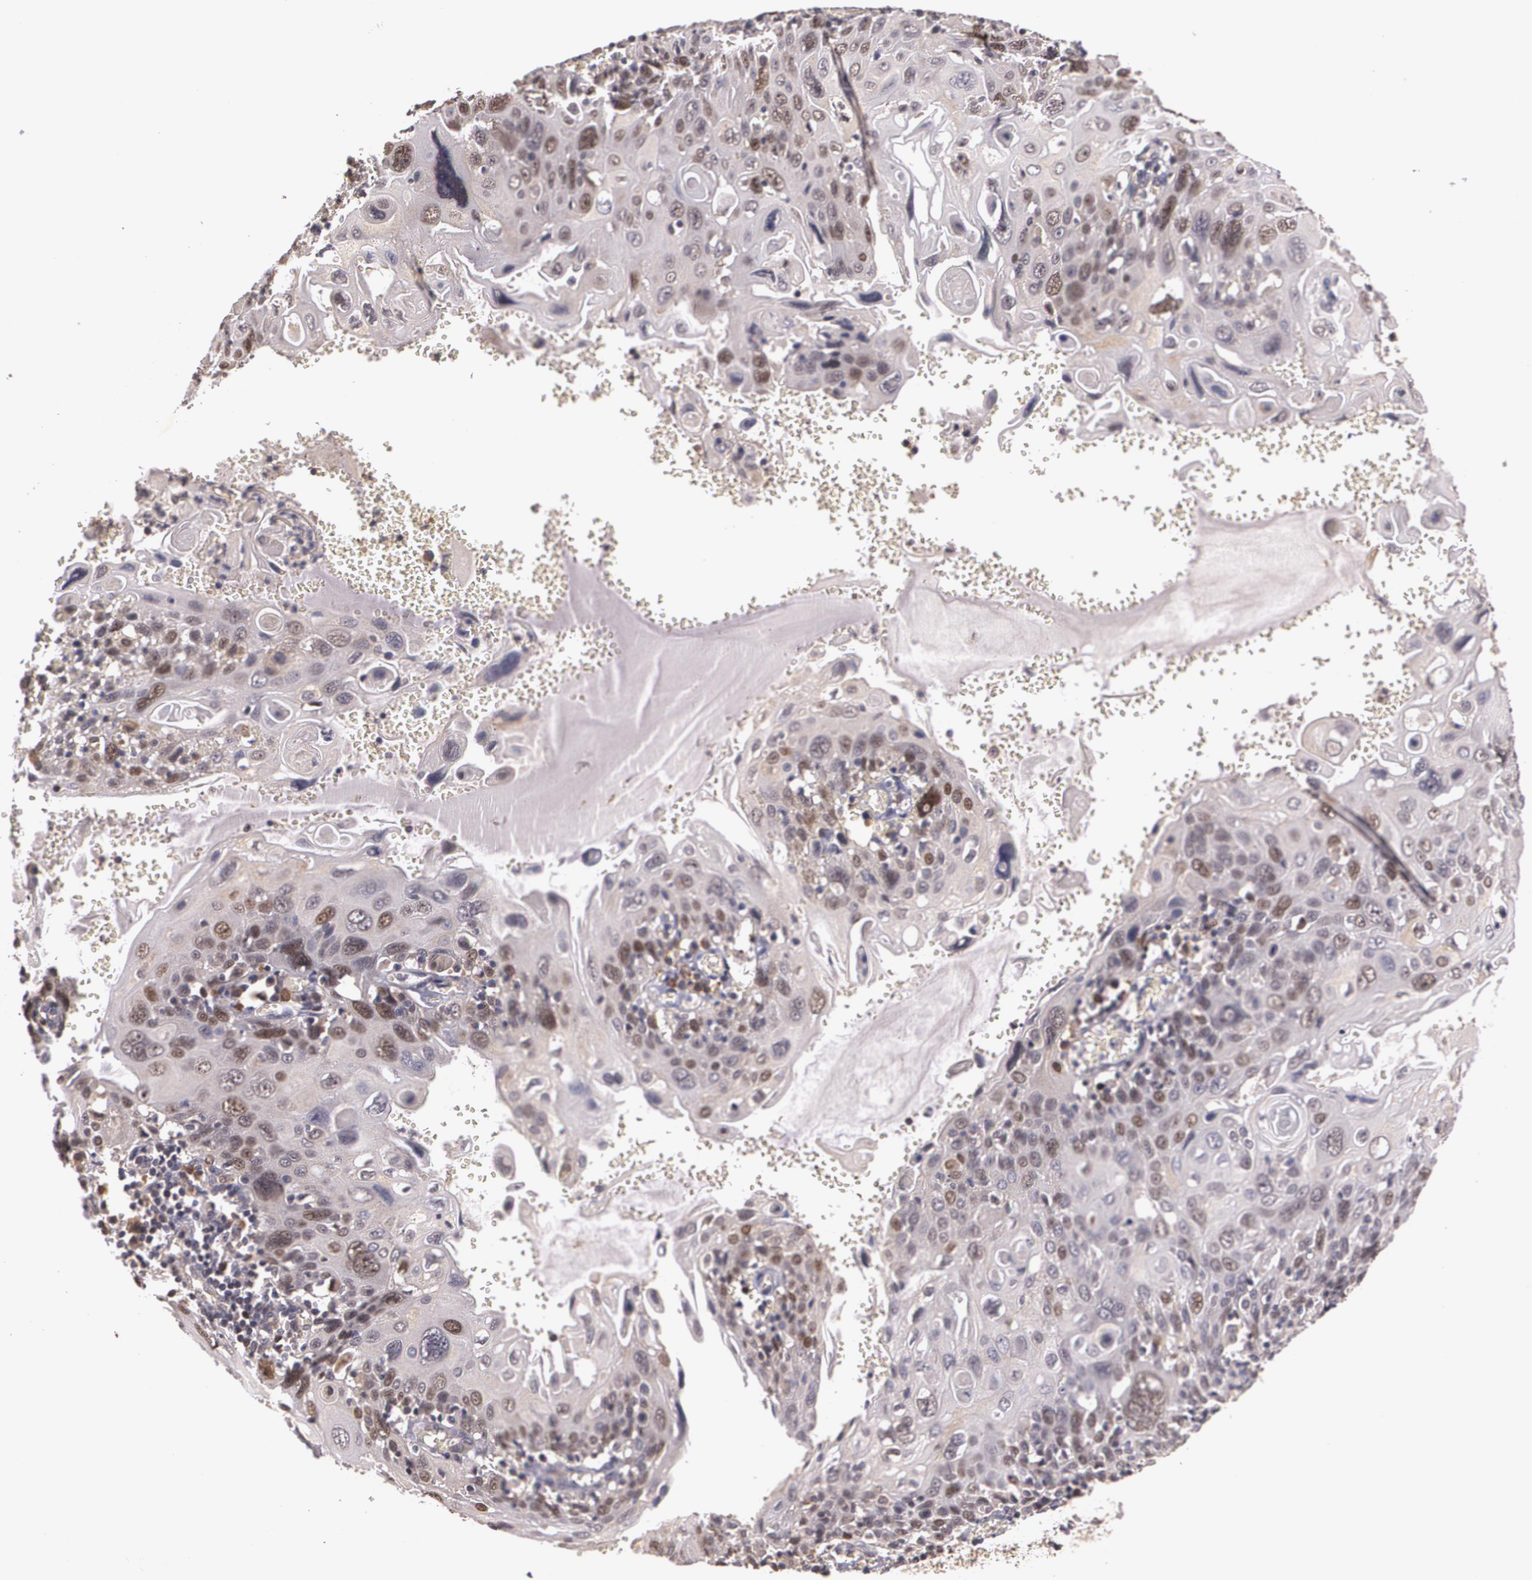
{"staining": {"intensity": "moderate", "quantity": ">75%", "location": "nuclear"}, "tissue": "cervical cancer", "cell_type": "Tumor cells", "image_type": "cancer", "snomed": [{"axis": "morphology", "description": "Squamous cell carcinoma, NOS"}, {"axis": "topography", "description": "Cervix"}], "caption": "There is medium levels of moderate nuclear expression in tumor cells of squamous cell carcinoma (cervical), as demonstrated by immunohistochemical staining (brown color).", "gene": "BRCA1", "patient": {"sex": "female", "age": 54}}